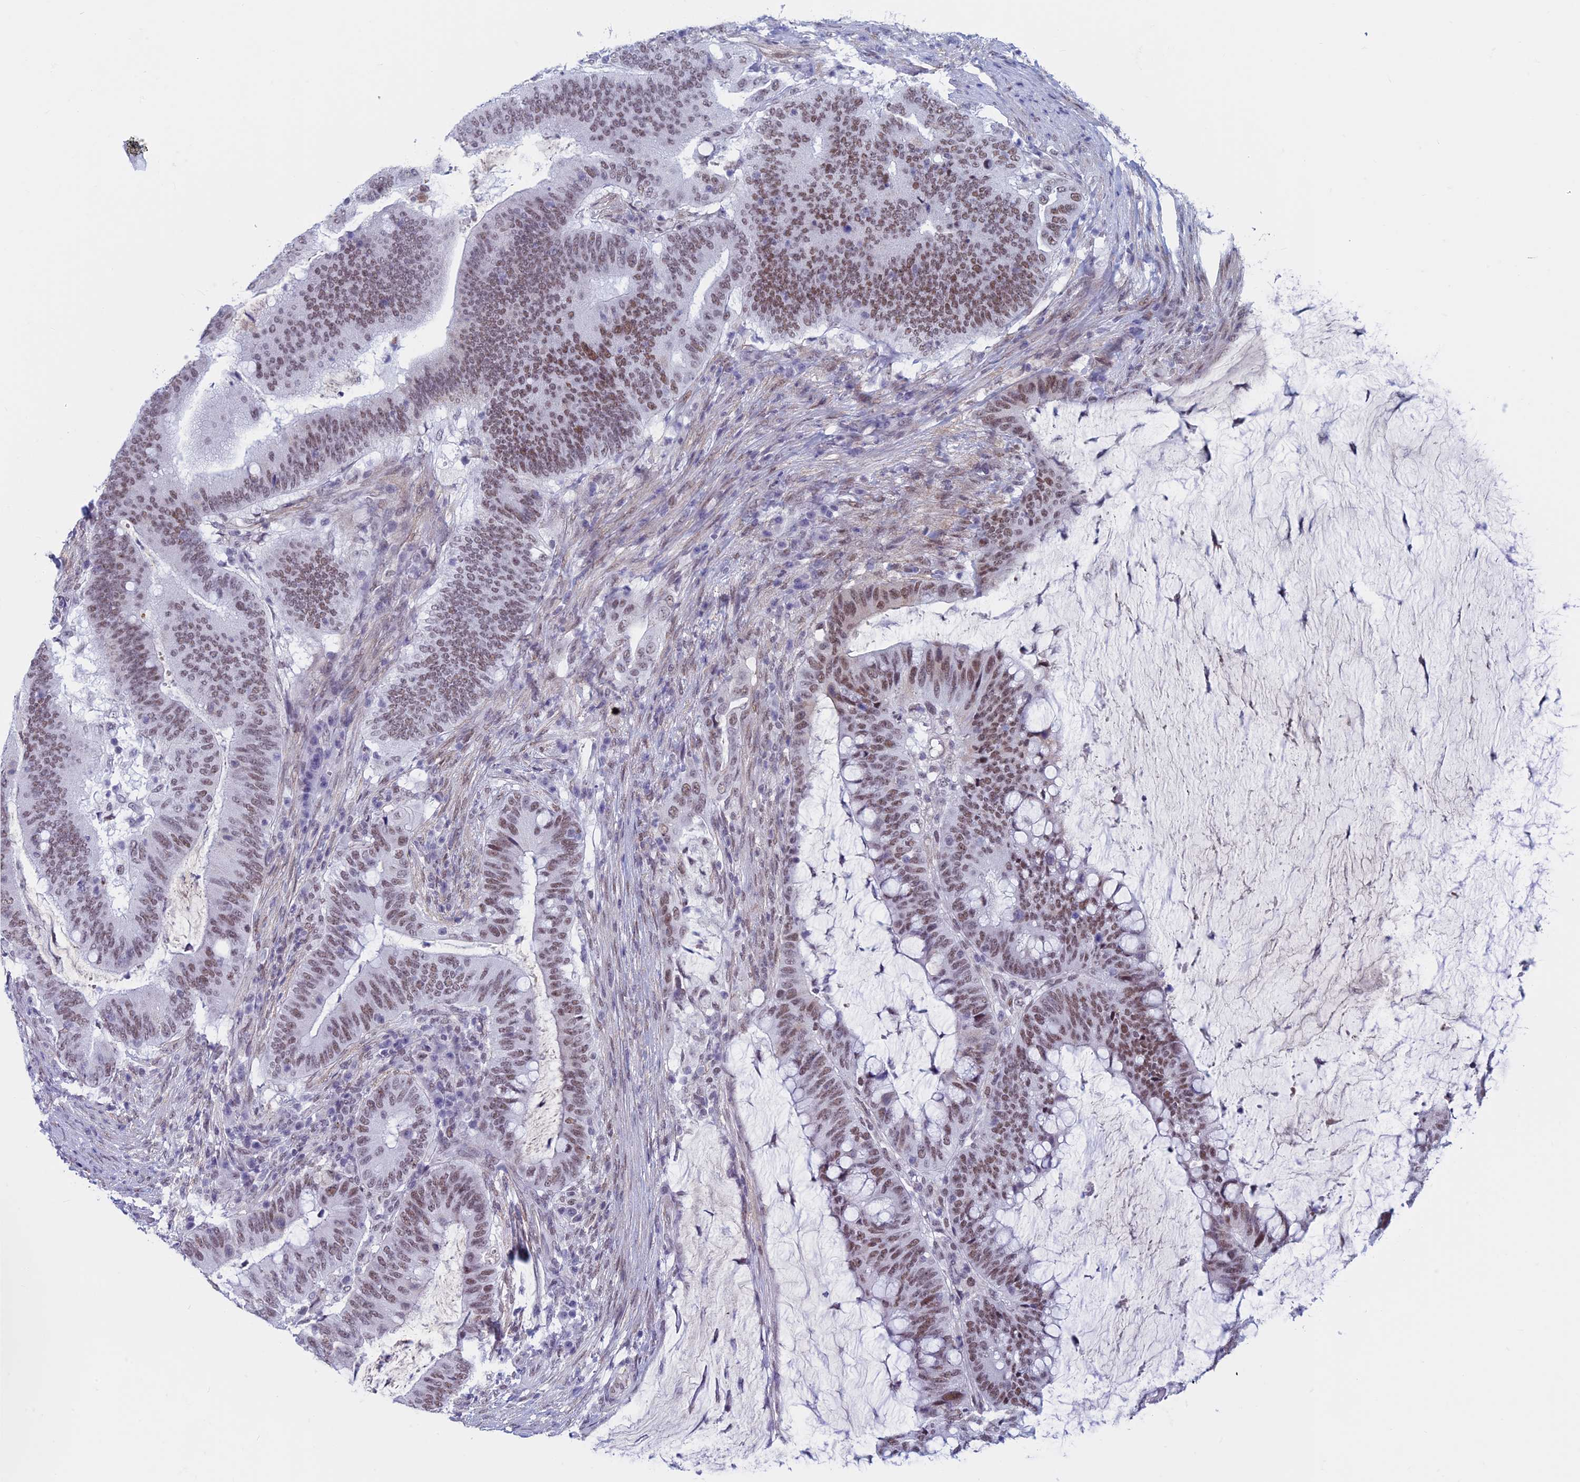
{"staining": {"intensity": "moderate", "quantity": ">75%", "location": "nuclear"}, "tissue": "colorectal cancer", "cell_type": "Tumor cells", "image_type": "cancer", "snomed": [{"axis": "morphology", "description": "Adenocarcinoma, NOS"}, {"axis": "topography", "description": "Colon"}], "caption": "This micrograph reveals IHC staining of colorectal cancer (adenocarcinoma), with medium moderate nuclear staining in approximately >75% of tumor cells.", "gene": "ASH2L", "patient": {"sex": "female", "age": 66}}